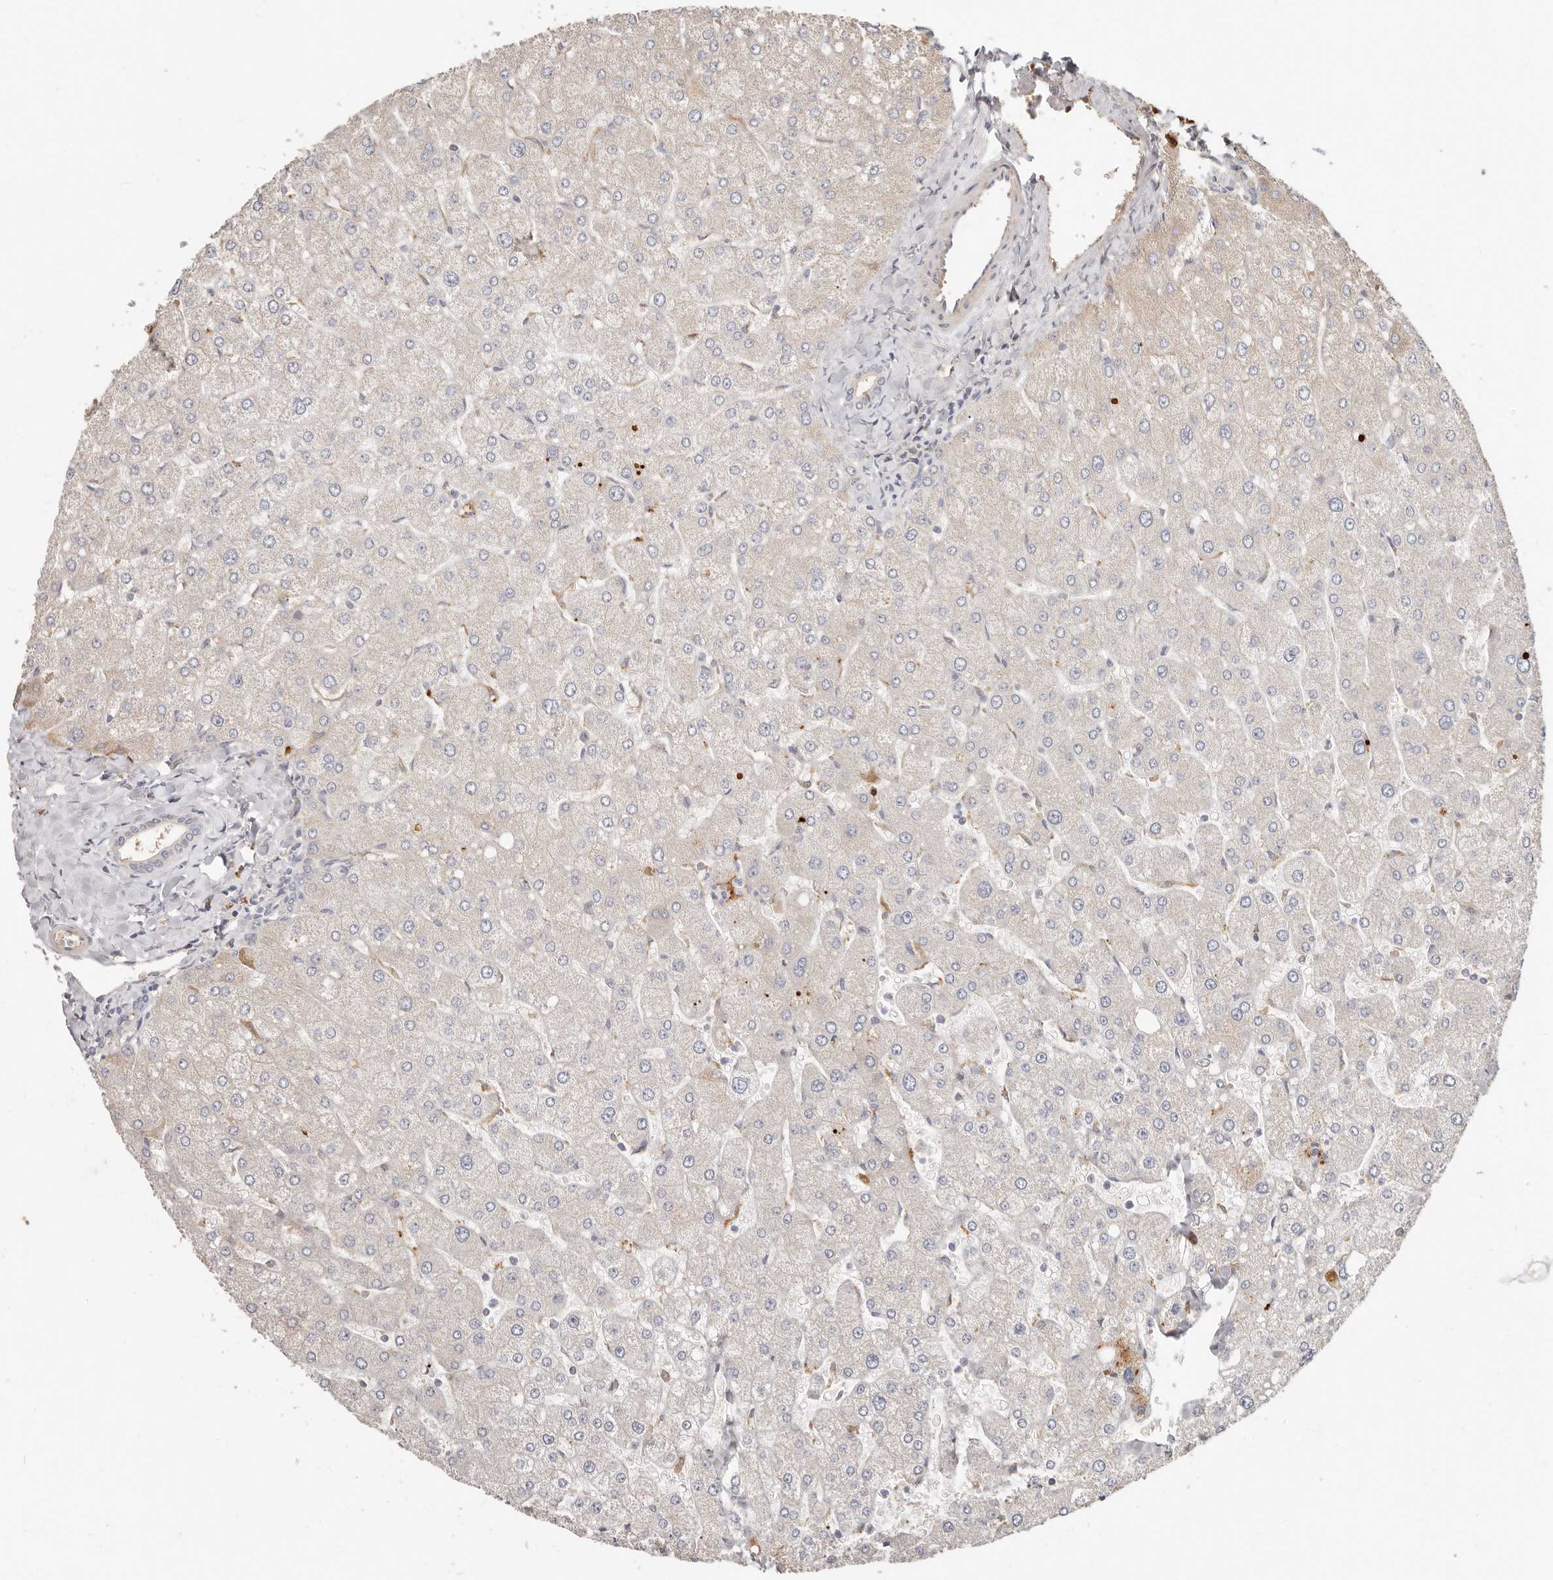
{"staining": {"intensity": "negative", "quantity": "none", "location": "none"}, "tissue": "liver", "cell_type": "Cholangiocytes", "image_type": "normal", "snomed": [{"axis": "morphology", "description": "Normal tissue, NOS"}, {"axis": "topography", "description": "Liver"}], "caption": "Liver was stained to show a protein in brown. There is no significant expression in cholangiocytes. (Immunohistochemistry, brightfield microscopy, high magnification).", "gene": "MTFR2", "patient": {"sex": "male", "age": 55}}